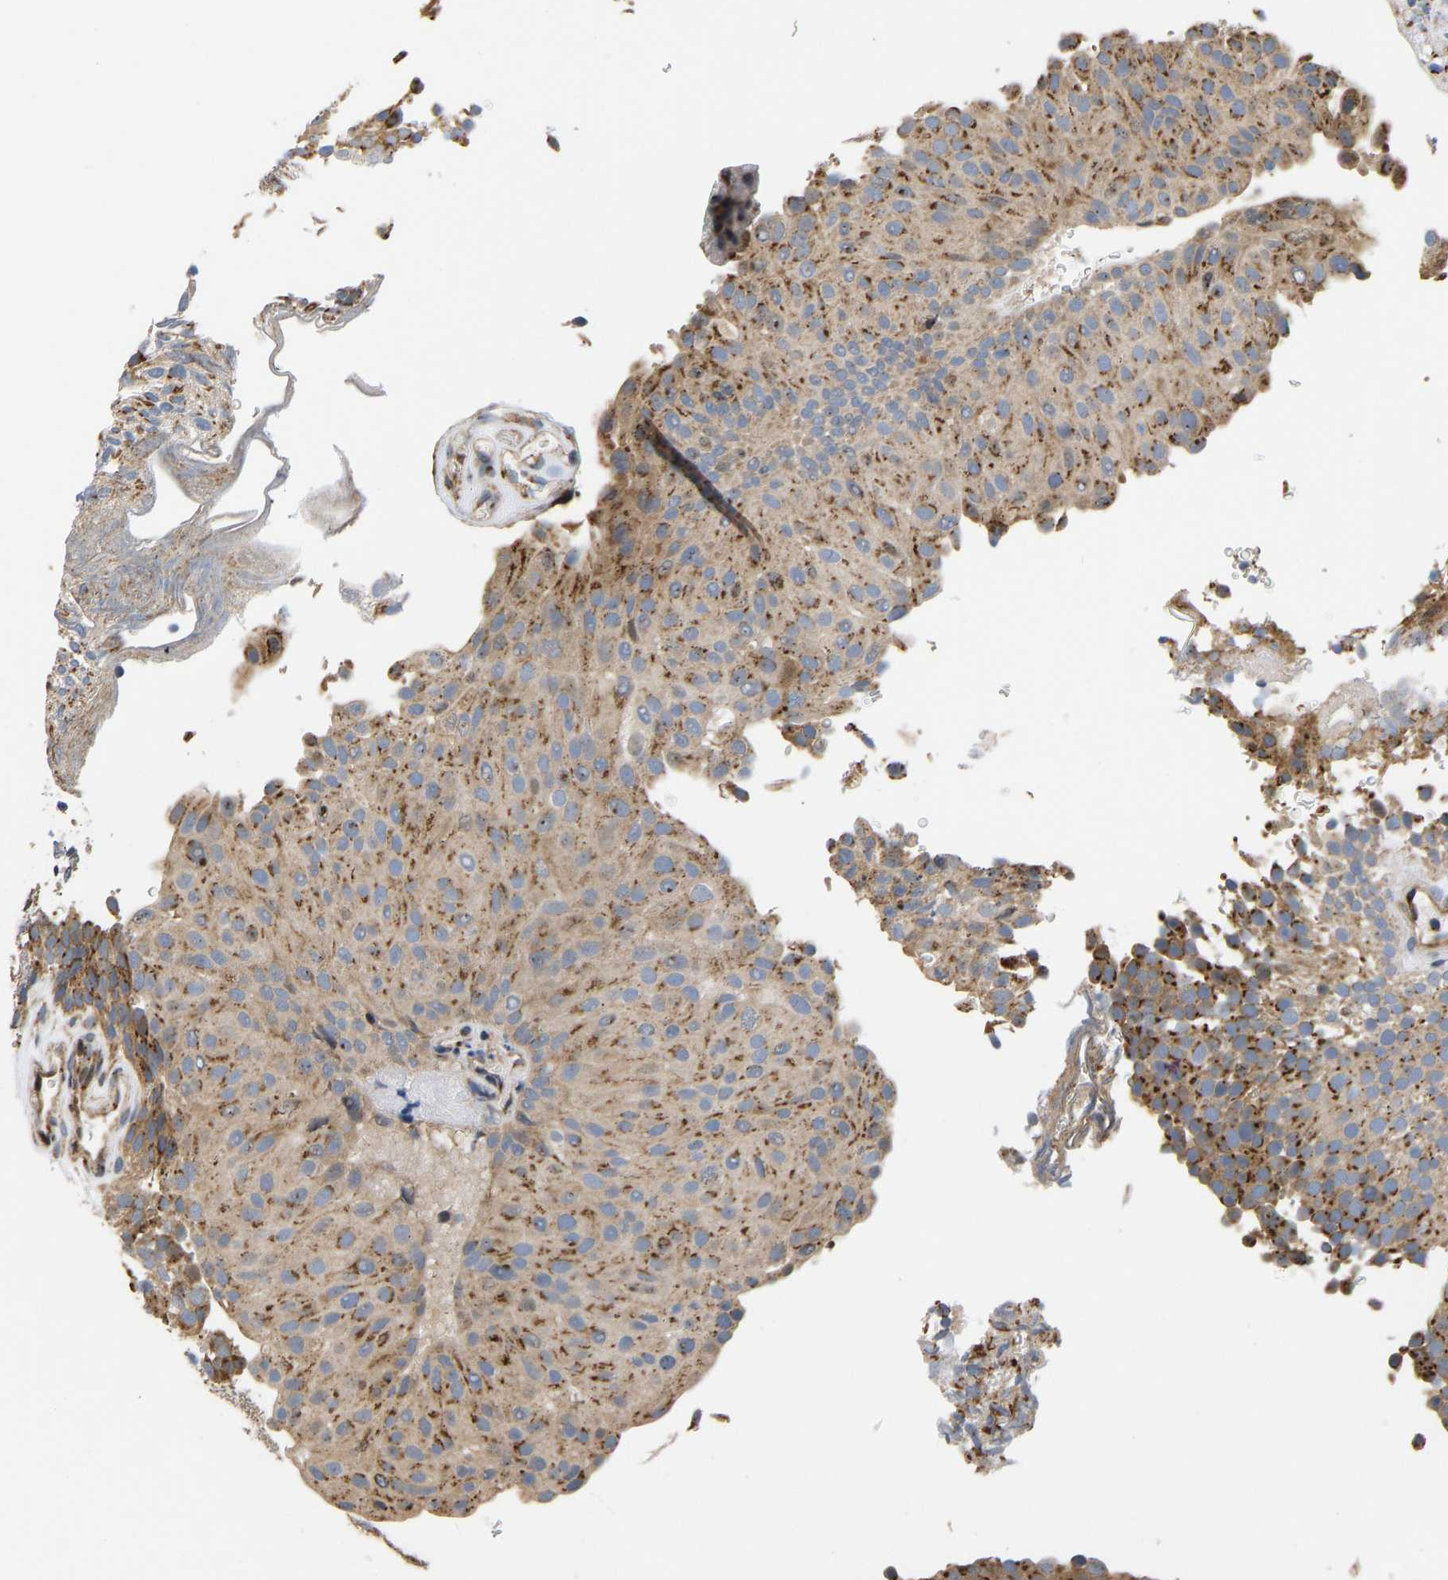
{"staining": {"intensity": "moderate", "quantity": ">75%", "location": "cytoplasmic/membranous"}, "tissue": "urothelial cancer", "cell_type": "Tumor cells", "image_type": "cancer", "snomed": [{"axis": "morphology", "description": "Urothelial carcinoma, Low grade"}, {"axis": "topography", "description": "Urinary bladder"}], "caption": "Immunohistochemistry of urothelial cancer displays medium levels of moderate cytoplasmic/membranous staining in about >75% of tumor cells.", "gene": "YIPF4", "patient": {"sex": "male", "age": 78}}